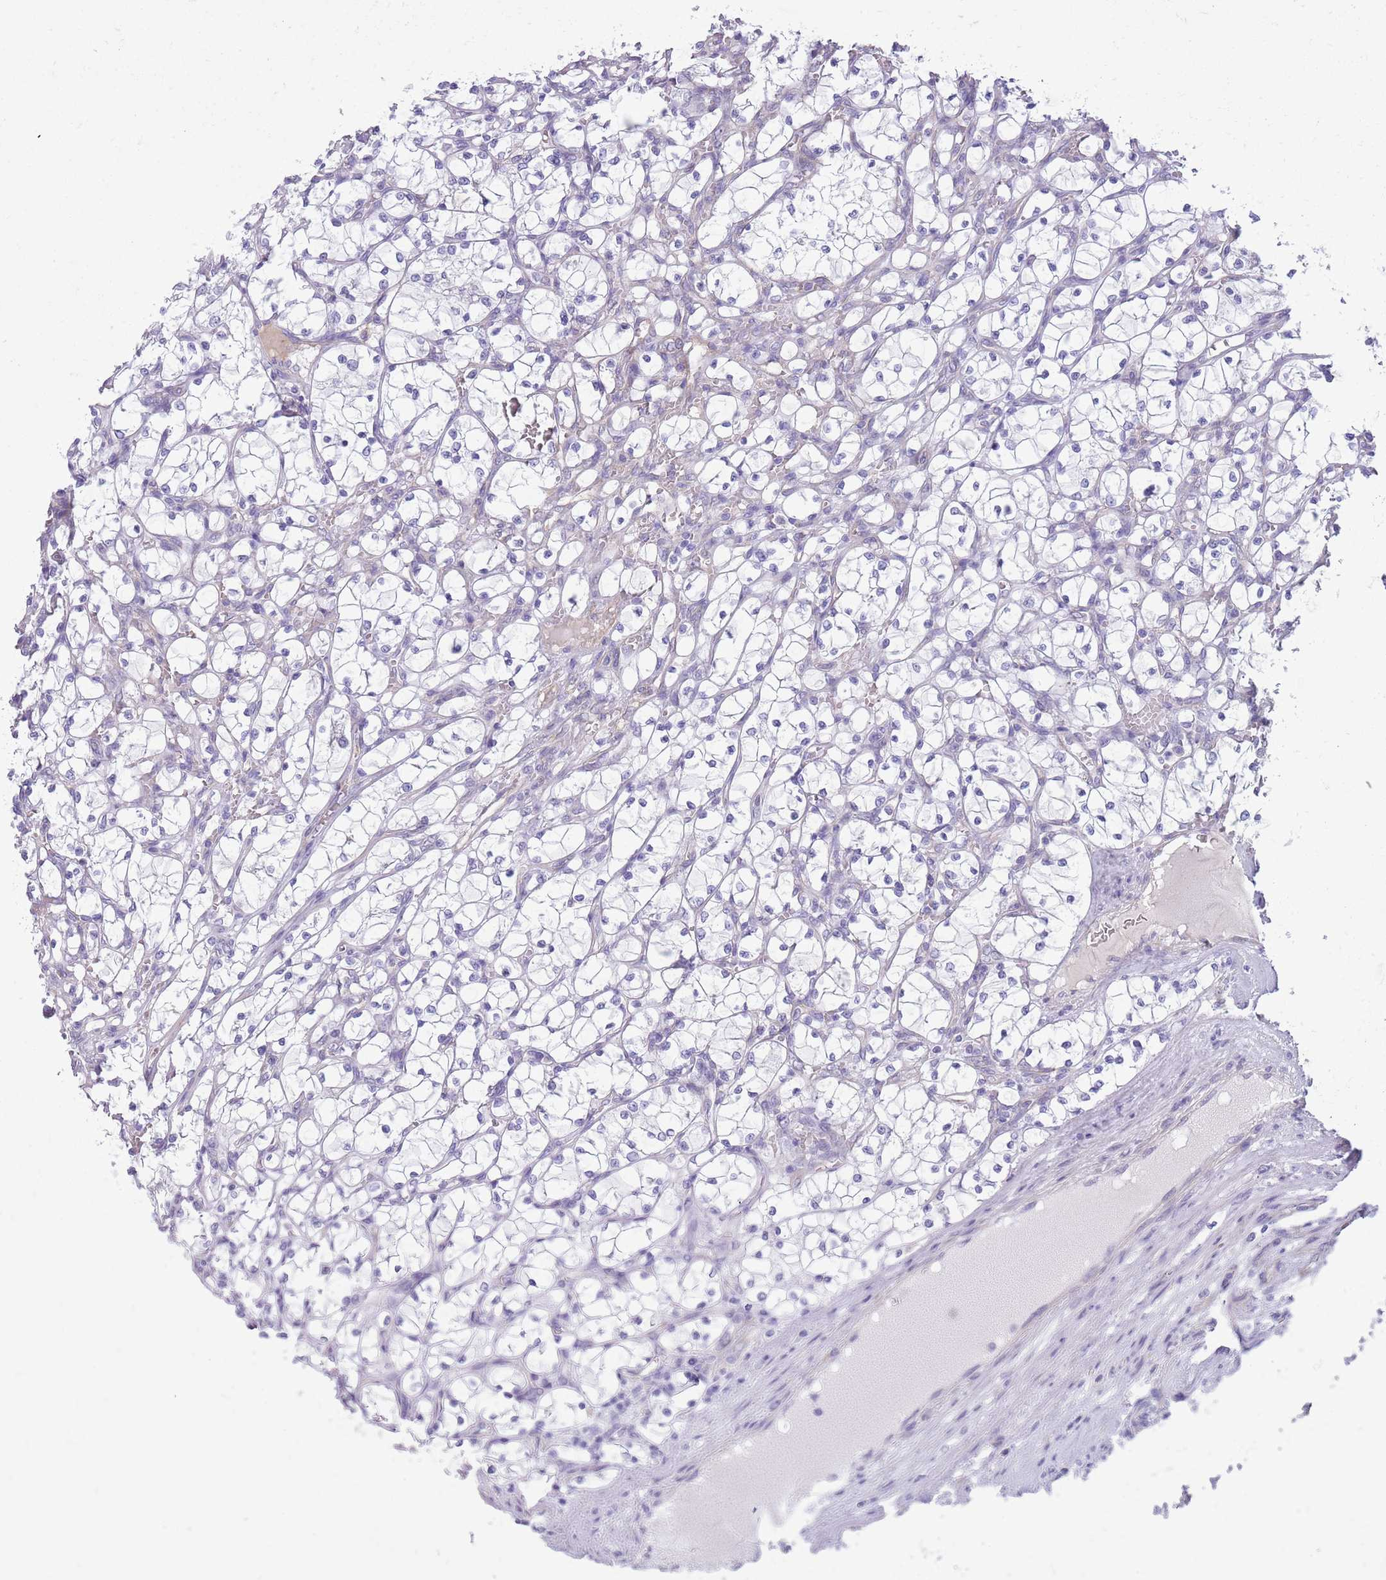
{"staining": {"intensity": "negative", "quantity": "none", "location": "none"}, "tissue": "renal cancer", "cell_type": "Tumor cells", "image_type": "cancer", "snomed": [{"axis": "morphology", "description": "Adenocarcinoma, NOS"}, {"axis": "topography", "description": "Kidney"}], "caption": "This is an immunohistochemistry image of human renal adenocarcinoma. There is no expression in tumor cells.", "gene": "RBP3", "patient": {"sex": "female", "age": 69}}